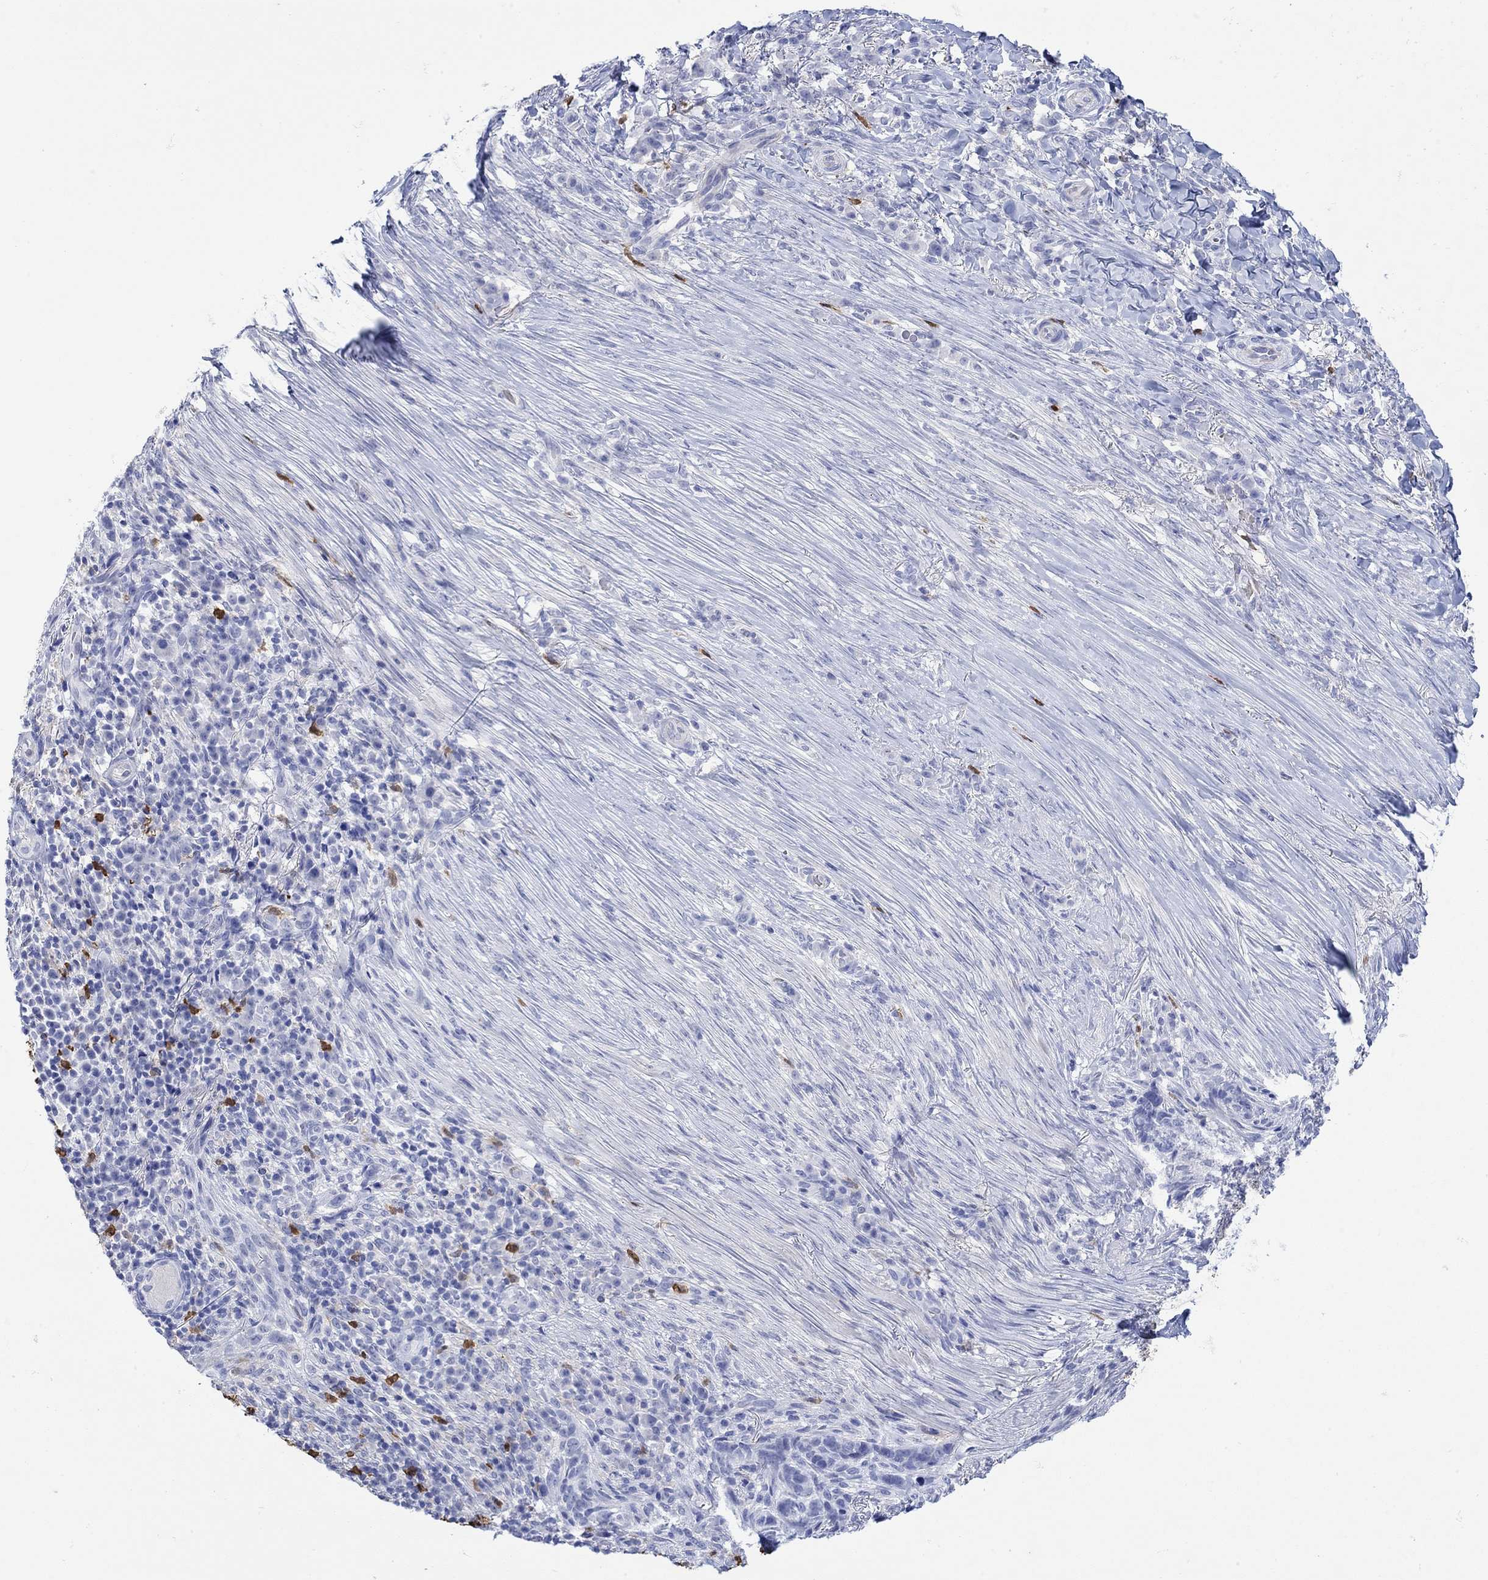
{"staining": {"intensity": "negative", "quantity": "none", "location": "none"}, "tissue": "skin cancer", "cell_type": "Tumor cells", "image_type": "cancer", "snomed": [{"axis": "morphology", "description": "Basal cell carcinoma"}, {"axis": "topography", "description": "Skin"}], "caption": "Tumor cells are negative for protein expression in human skin basal cell carcinoma.", "gene": "LINGO3", "patient": {"sex": "female", "age": 69}}